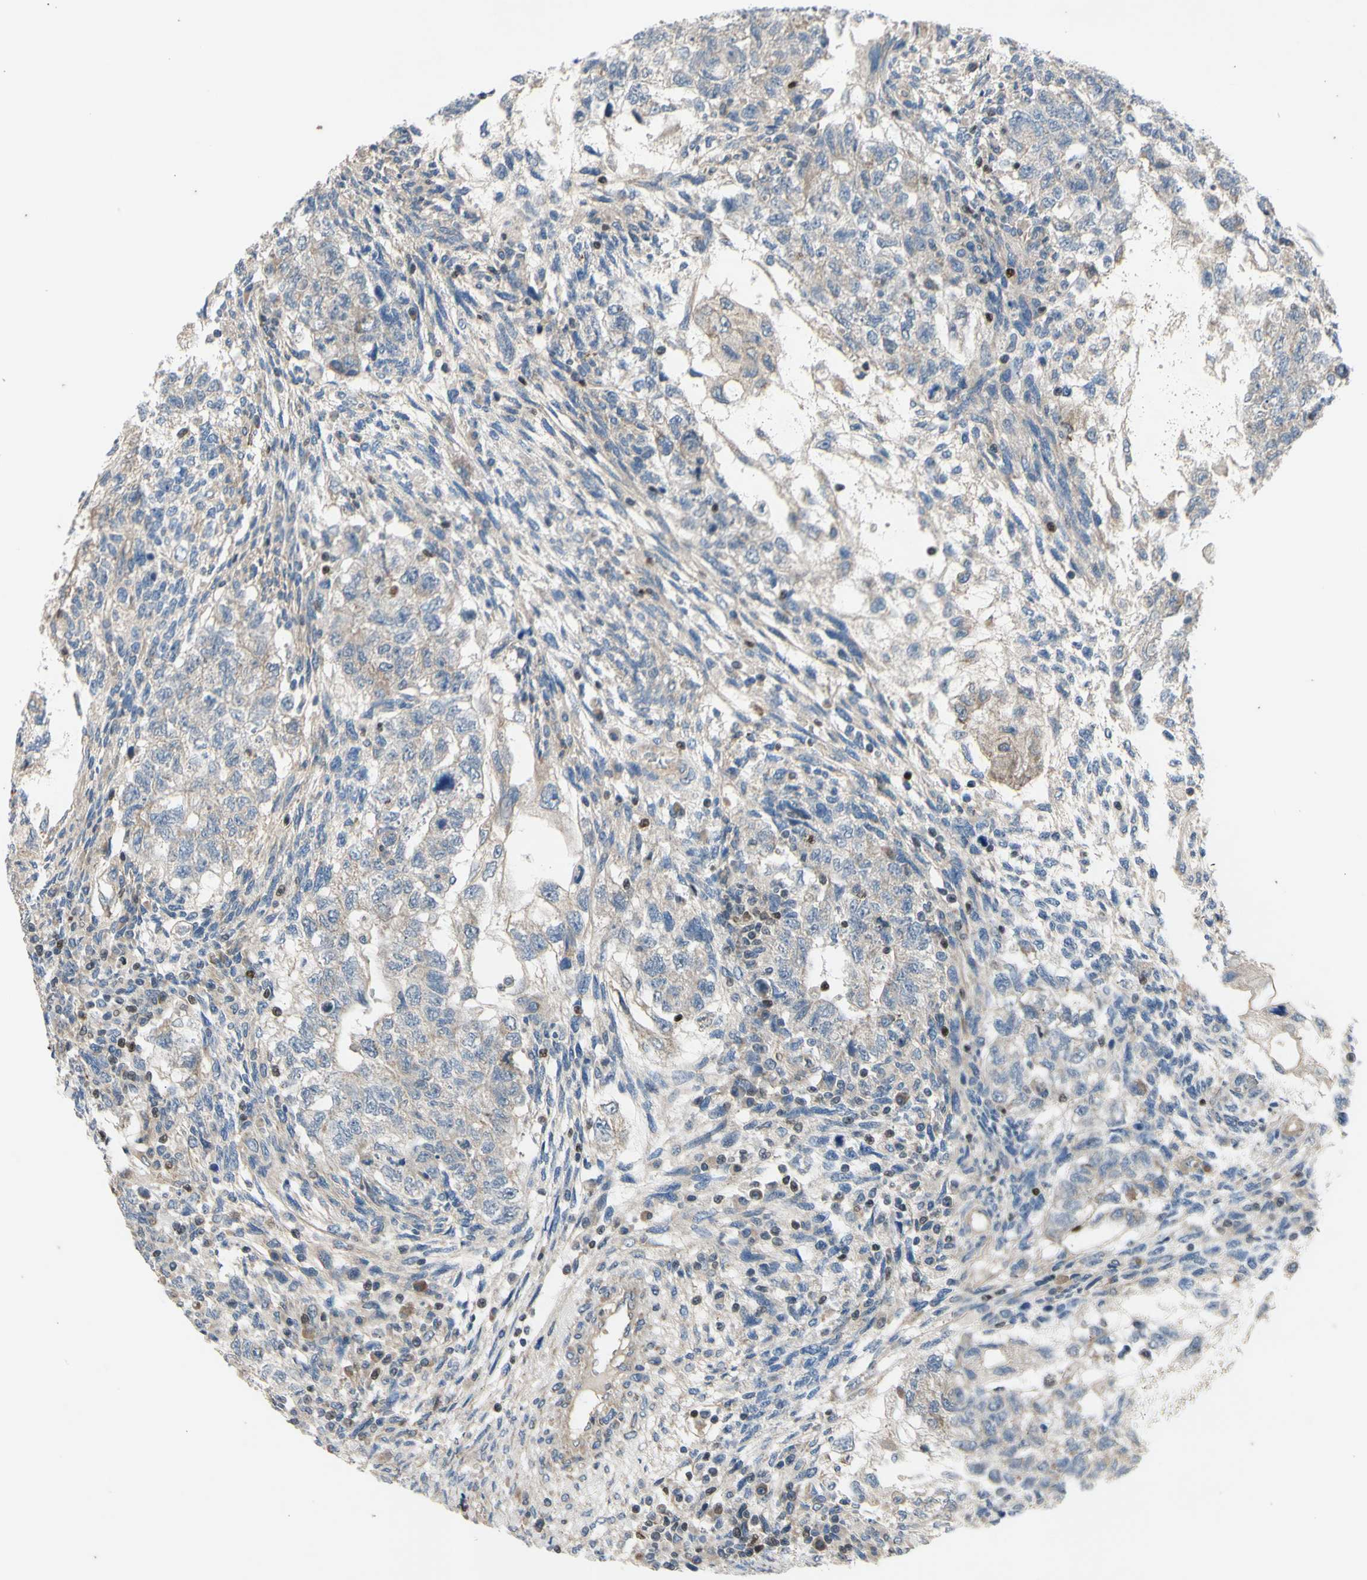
{"staining": {"intensity": "weak", "quantity": ">75%", "location": "cytoplasmic/membranous"}, "tissue": "testis cancer", "cell_type": "Tumor cells", "image_type": "cancer", "snomed": [{"axis": "morphology", "description": "Normal tissue, NOS"}, {"axis": "morphology", "description": "Carcinoma, Embryonal, NOS"}, {"axis": "topography", "description": "Testis"}], "caption": "This is a photomicrograph of immunohistochemistry (IHC) staining of testis cancer, which shows weak expression in the cytoplasmic/membranous of tumor cells.", "gene": "TBX21", "patient": {"sex": "male", "age": 36}}